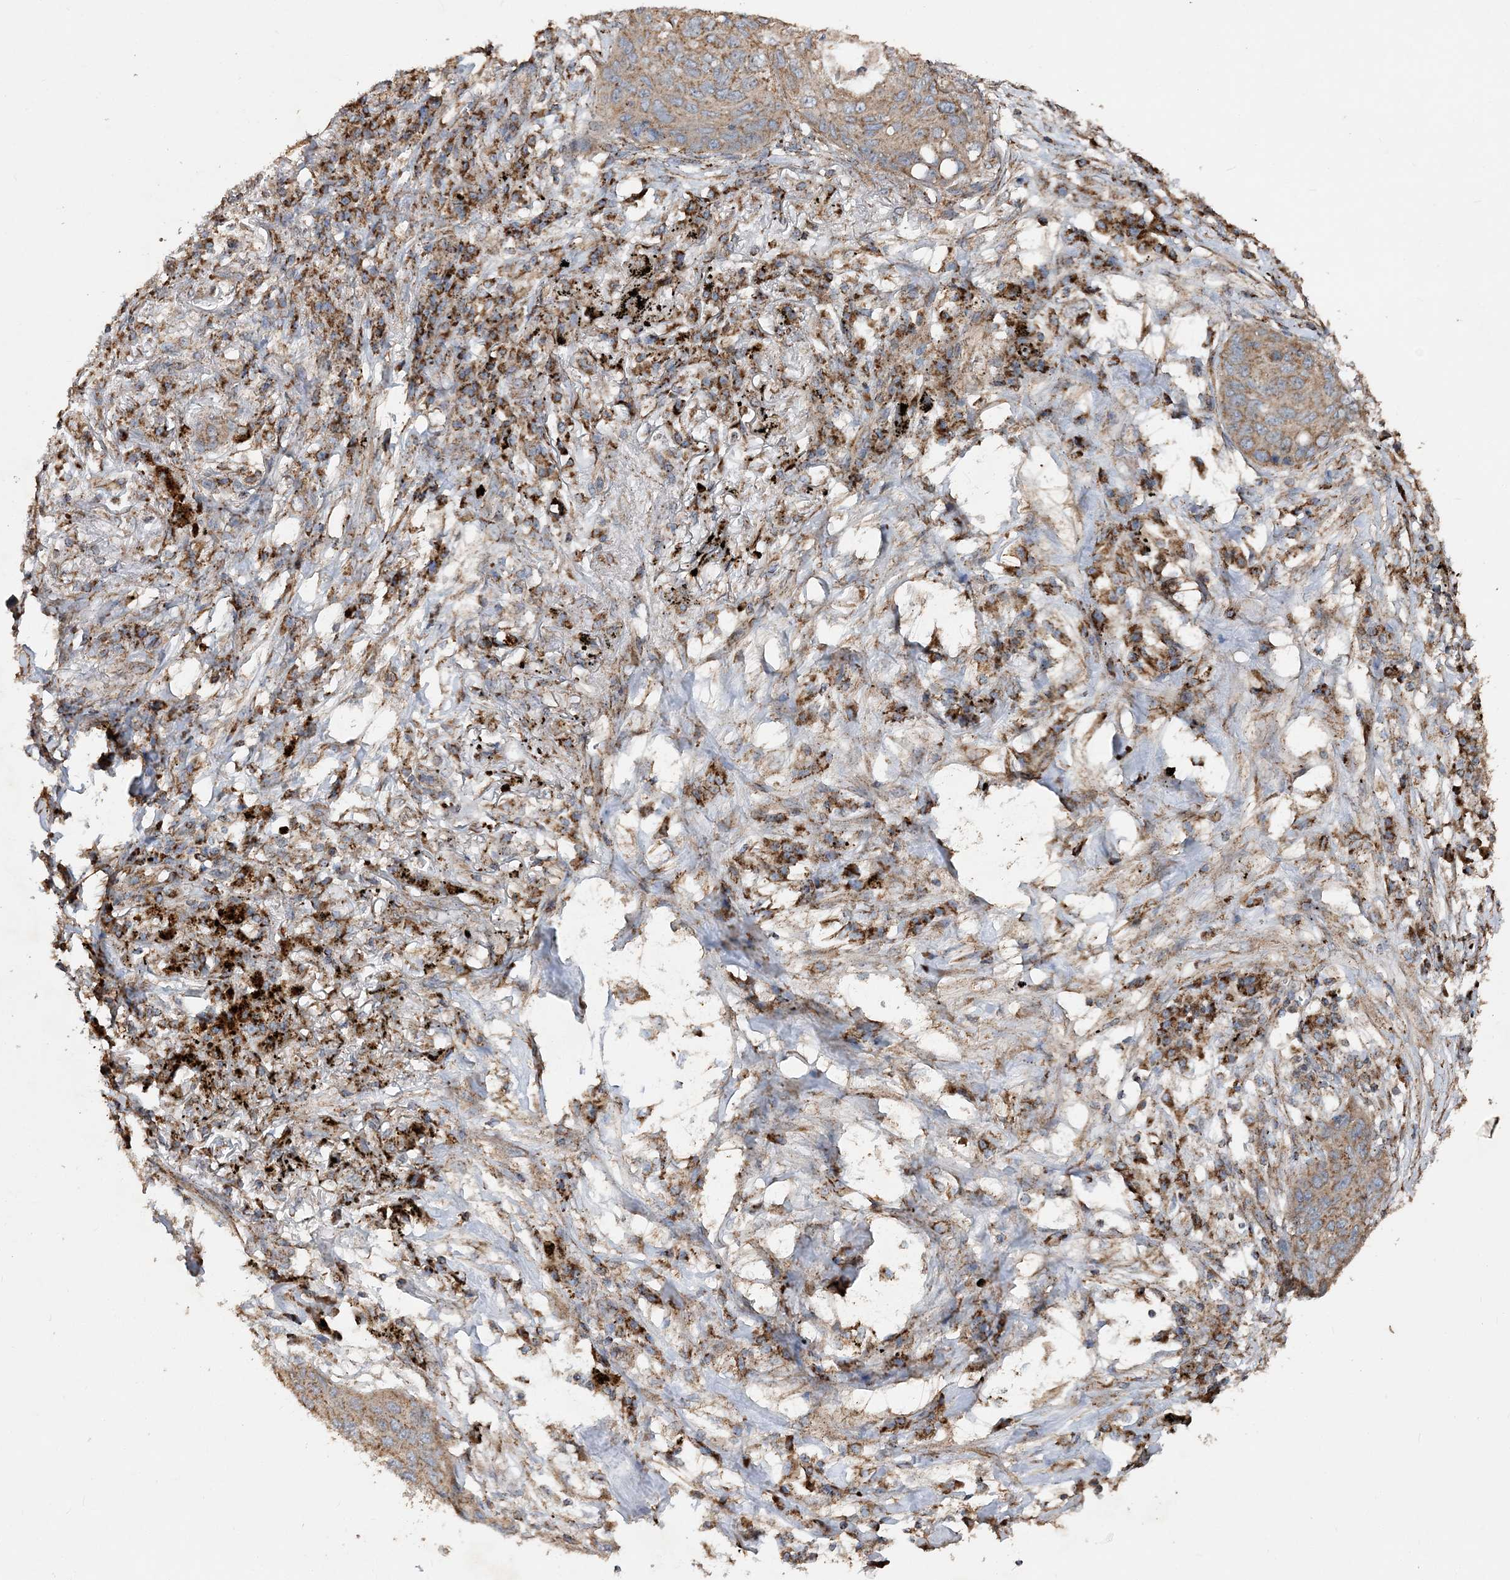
{"staining": {"intensity": "moderate", "quantity": ">75%", "location": "cytoplasmic/membranous"}, "tissue": "lung cancer", "cell_type": "Tumor cells", "image_type": "cancer", "snomed": [{"axis": "morphology", "description": "Squamous cell carcinoma, NOS"}, {"axis": "topography", "description": "Lung"}], "caption": "Immunohistochemical staining of lung cancer displays moderate cytoplasmic/membranous protein staining in about >75% of tumor cells.", "gene": "POC5", "patient": {"sex": "female", "age": 63}}